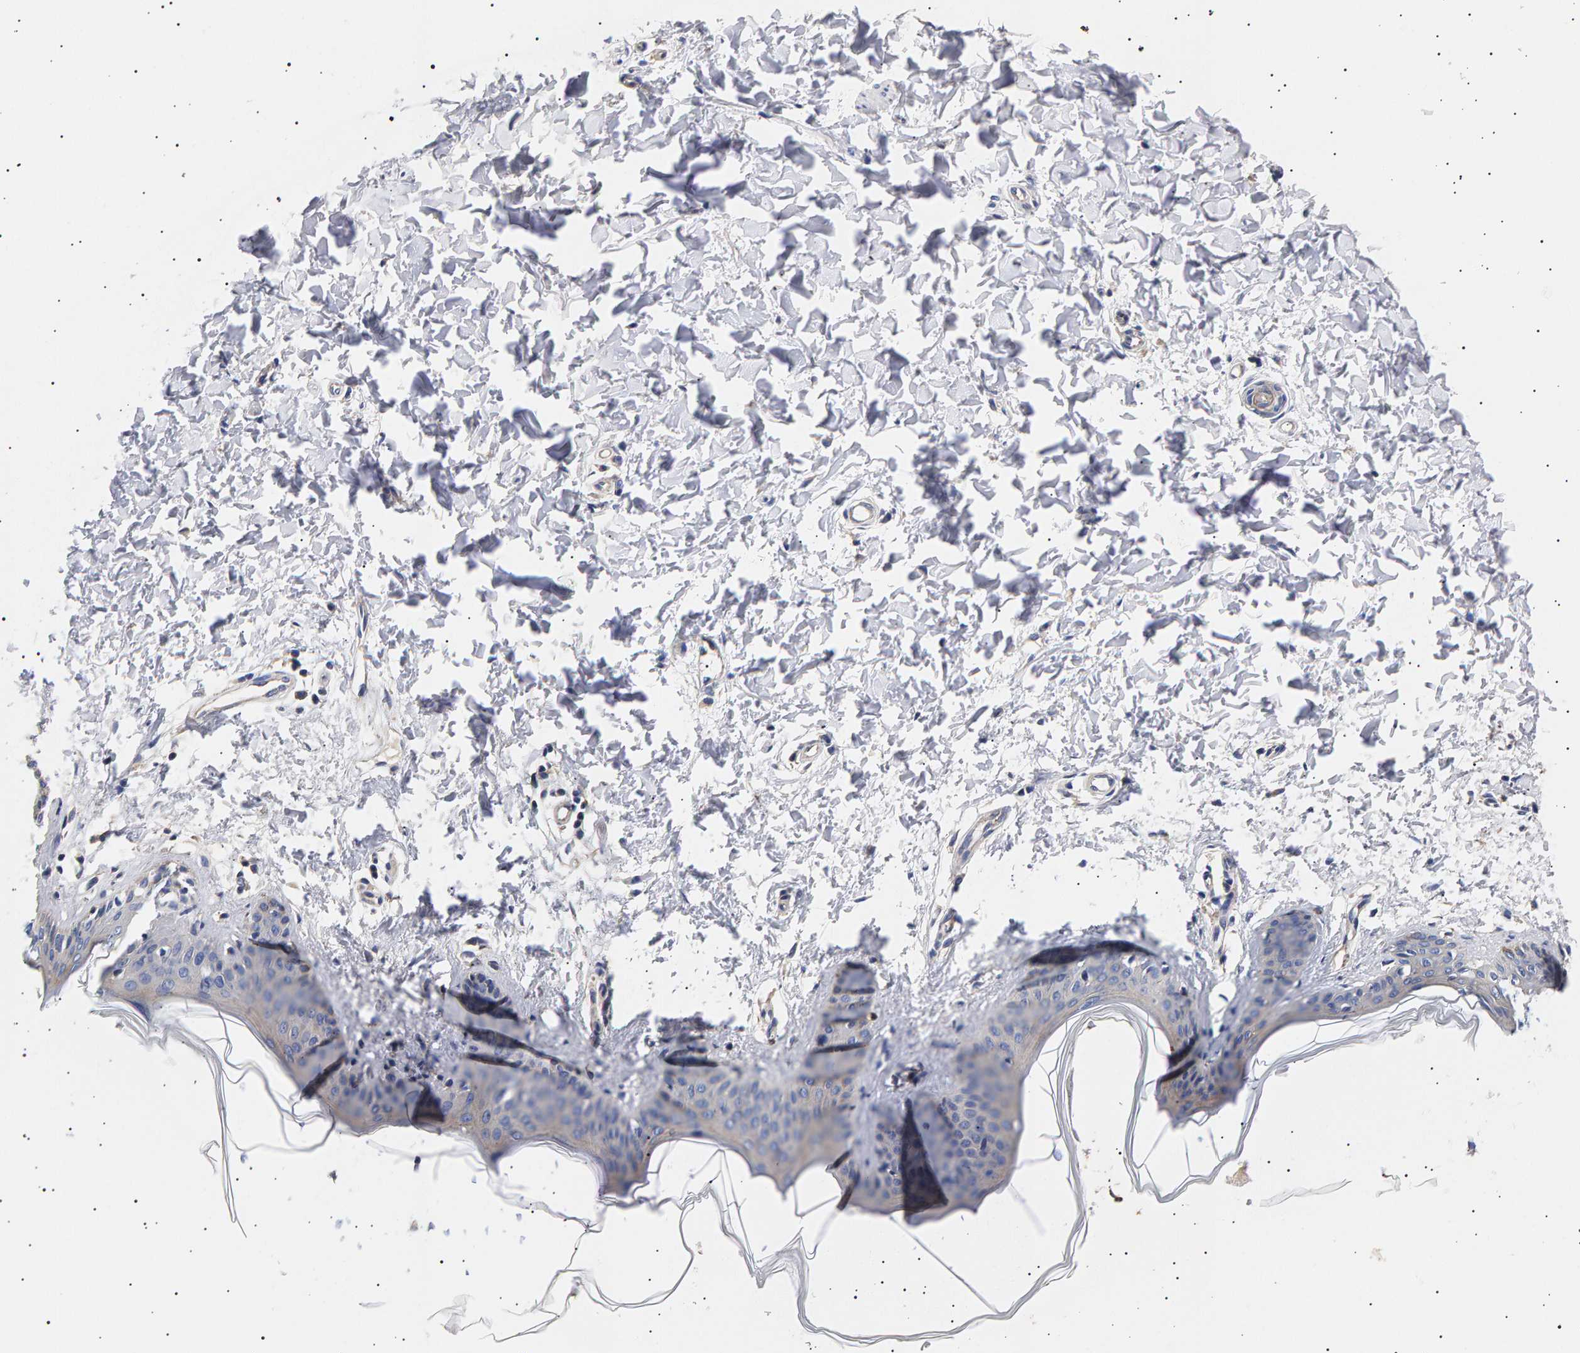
{"staining": {"intensity": "negative", "quantity": "none", "location": "none"}, "tissue": "skin", "cell_type": "Fibroblasts", "image_type": "normal", "snomed": [{"axis": "morphology", "description": "Normal tissue, NOS"}, {"axis": "topography", "description": "Skin"}], "caption": "High magnification brightfield microscopy of benign skin stained with DAB (brown) and counterstained with hematoxylin (blue): fibroblasts show no significant expression.", "gene": "ANKRD40", "patient": {"sex": "female", "age": 17}}